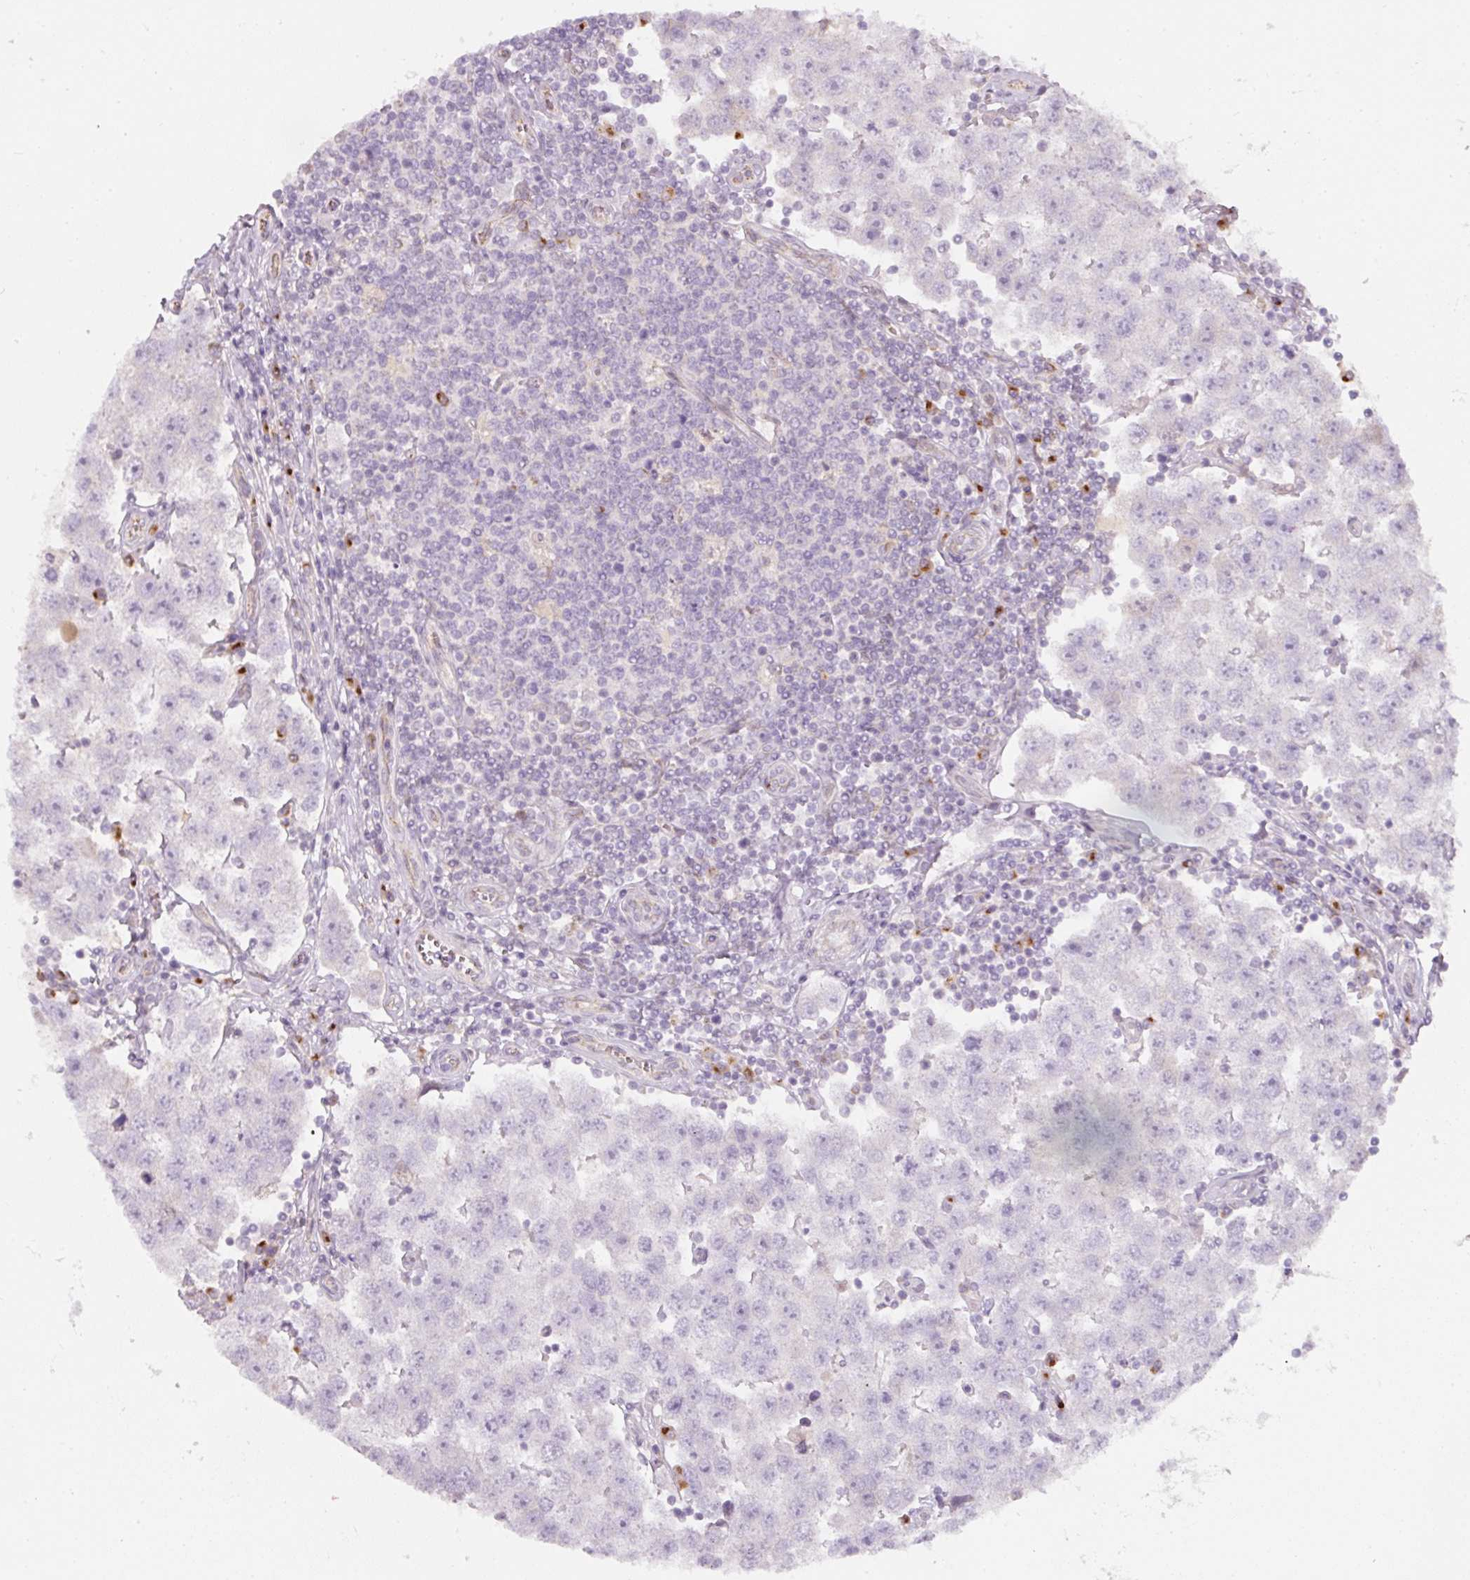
{"staining": {"intensity": "negative", "quantity": "none", "location": "none"}, "tissue": "testis cancer", "cell_type": "Tumor cells", "image_type": "cancer", "snomed": [{"axis": "morphology", "description": "Seminoma, NOS"}, {"axis": "topography", "description": "Testis"}], "caption": "Immunohistochemistry photomicrograph of human seminoma (testis) stained for a protein (brown), which reveals no positivity in tumor cells. The staining was performed using DAB (3,3'-diaminobenzidine) to visualize the protein expression in brown, while the nuclei were stained in blue with hematoxylin (Magnification: 20x).", "gene": "NBPF11", "patient": {"sex": "male", "age": 34}}